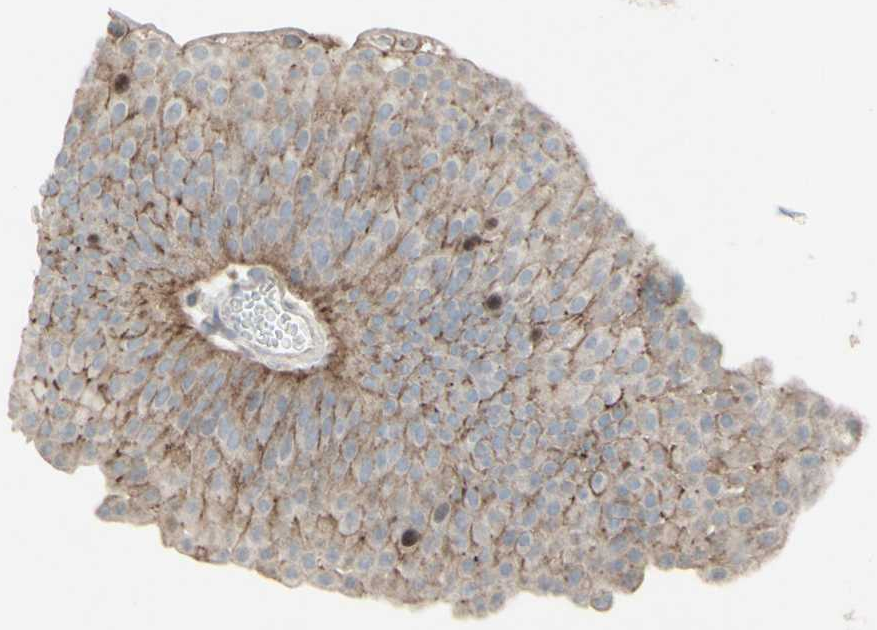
{"staining": {"intensity": "moderate", "quantity": ">75%", "location": "cytoplasmic/membranous"}, "tissue": "urothelial cancer", "cell_type": "Tumor cells", "image_type": "cancer", "snomed": [{"axis": "morphology", "description": "Urothelial carcinoma, Low grade"}, {"axis": "topography", "description": "Urinary bladder"}], "caption": "A brown stain highlights moderate cytoplasmic/membranous staining of a protein in human urothelial carcinoma (low-grade) tumor cells. (Brightfield microscopy of DAB IHC at high magnification).", "gene": "GMNN", "patient": {"sex": "female", "age": 60}}